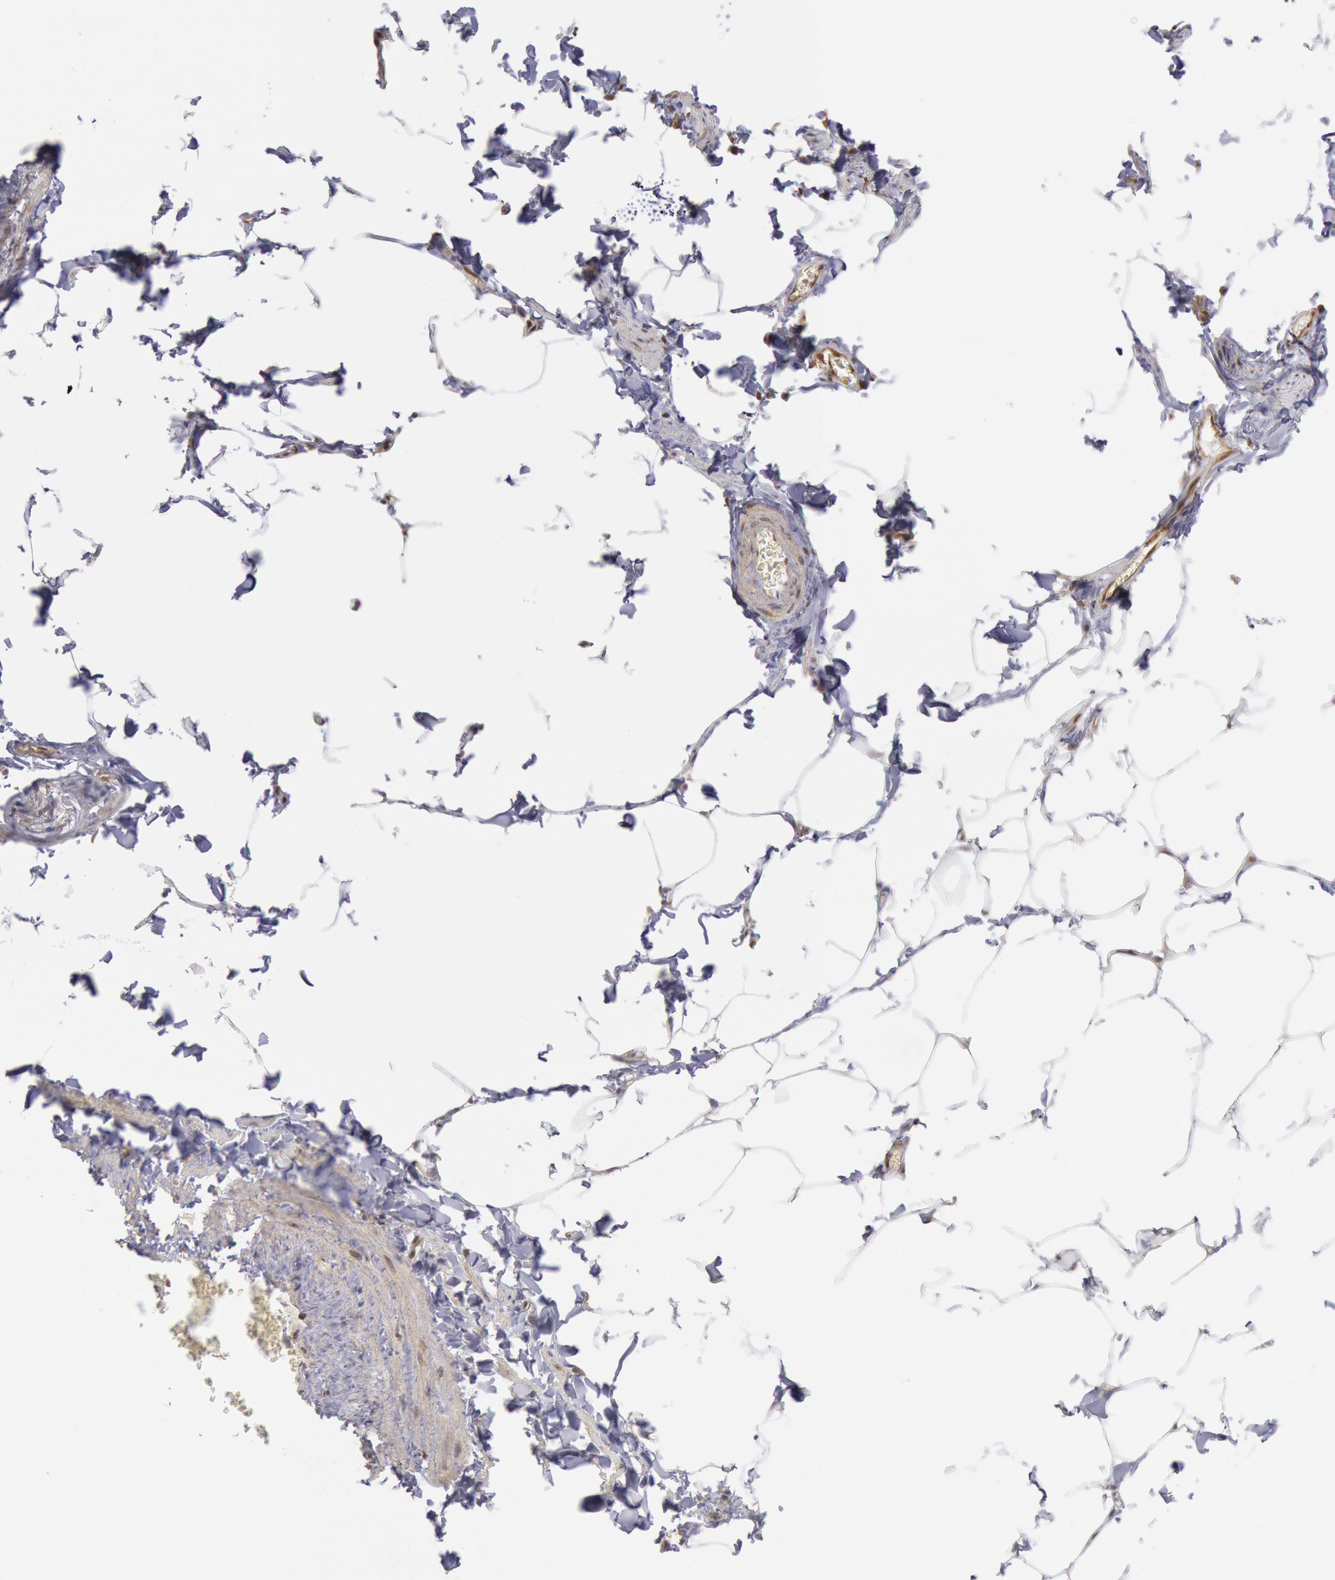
{"staining": {"intensity": "negative", "quantity": "none", "location": "none"}, "tissue": "adipose tissue", "cell_type": "Adipocytes", "image_type": "normal", "snomed": [{"axis": "morphology", "description": "Normal tissue, NOS"}, {"axis": "topography", "description": "Vascular tissue"}], "caption": "Micrograph shows no protein staining in adipocytes of benign adipose tissue.", "gene": "STX17", "patient": {"sex": "male", "age": 41}}